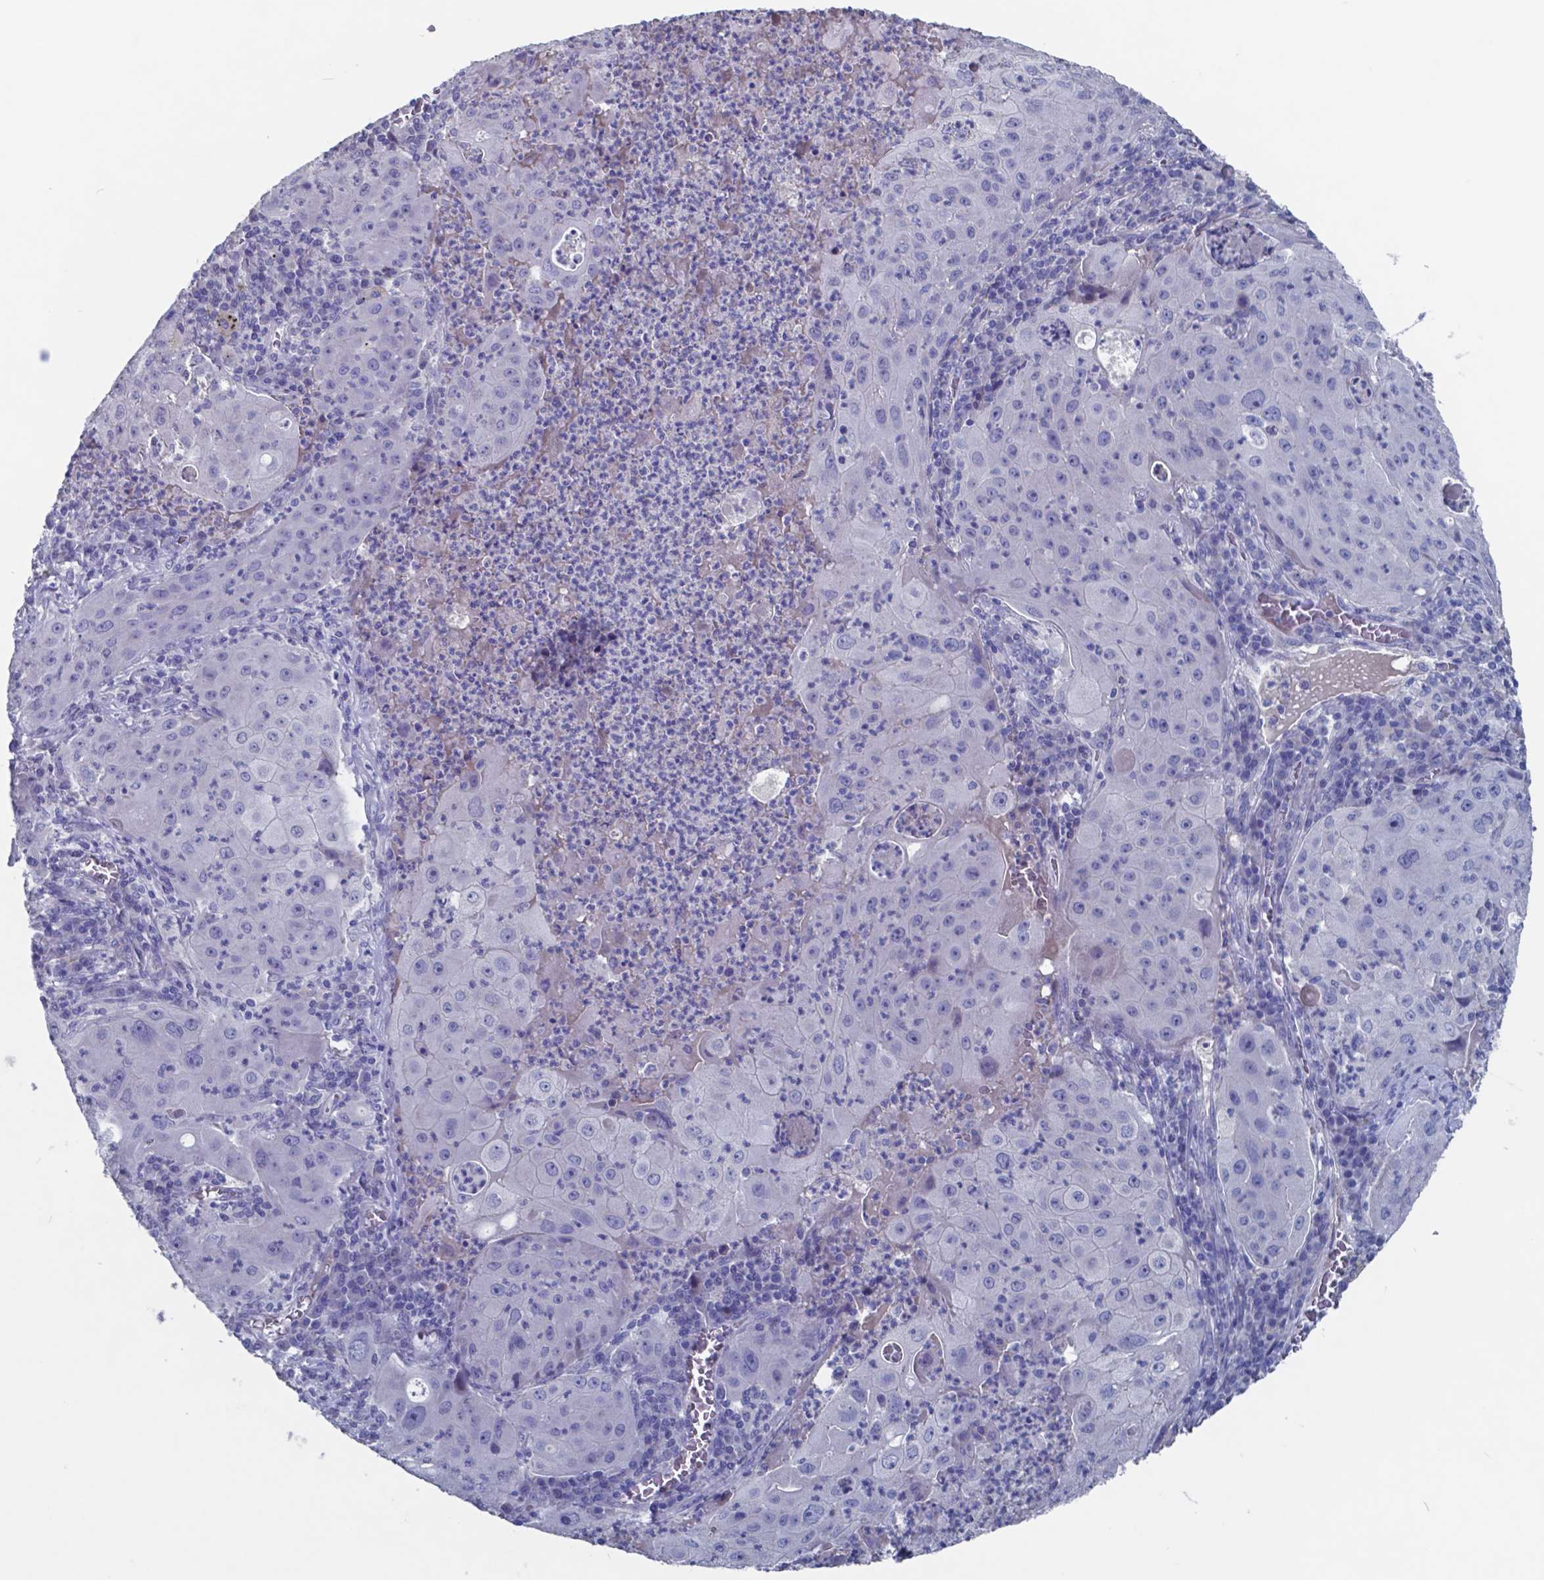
{"staining": {"intensity": "negative", "quantity": "none", "location": "none"}, "tissue": "lung cancer", "cell_type": "Tumor cells", "image_type": "cancer", "snomed": [{"axis": "morphology", "description": "Squamous cell carcinoma, NOS"}, {"axis": "topography", "description": "Lung"}], "caption": "Immunohistochemistry (IHC) photomicrograph of human lung cancer (squamous cell carcinoma) stained for a protein (brown), which shows no expression in tumor cells.", "gene": "TTR", "patient": {"sex": "female", "age": 59}}